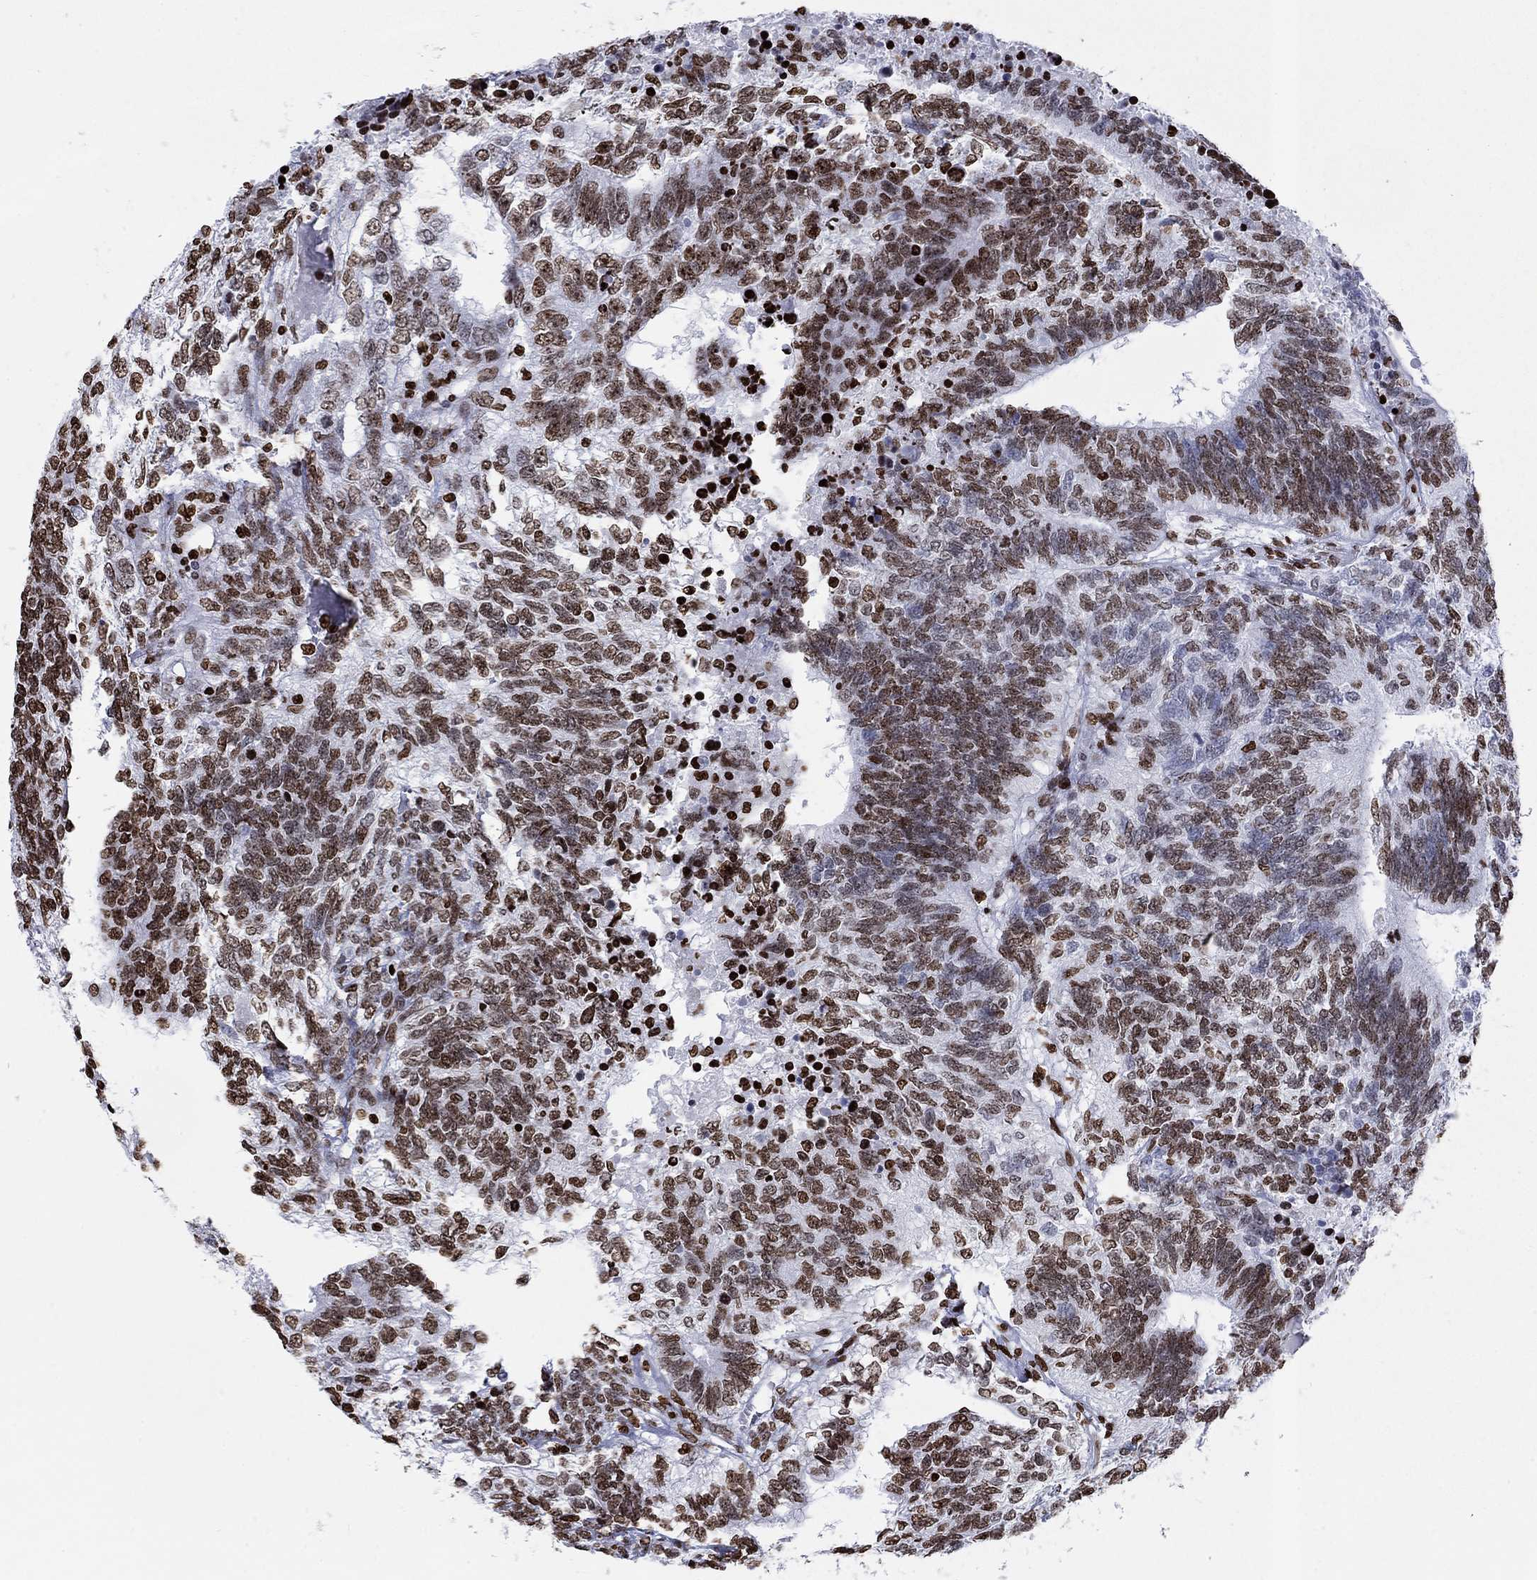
{"staining": {"intensity": "strong", "quantity": "25%-75%", "location": "nuclear"}, "tissue": "testis cancer", "cell_type": "Tumor cells", "image_type": "cancer", "snomed": [{"axis": "morphology", "description": "Seminoma, NOS"}, {"axis": "morphology", "description": "Carcinoma, Embryonal, NOS"}, {"axis": "topography", "description": "Testis"}], "caption": "High-magnification brightfield microscopy of testis embryonal carcinoma stained with DAB (3,3'-diaminobenzidine) (brown) and counterstained with hematoxylin (blue). tumor cells exhibit strong nuclear expression is identified in approximately25%-75% of cells. (DAB IHC with brightfield microscopy, high magnification).", "gene": "H1-5", "patient": {"sex": "male", "age": 41}}